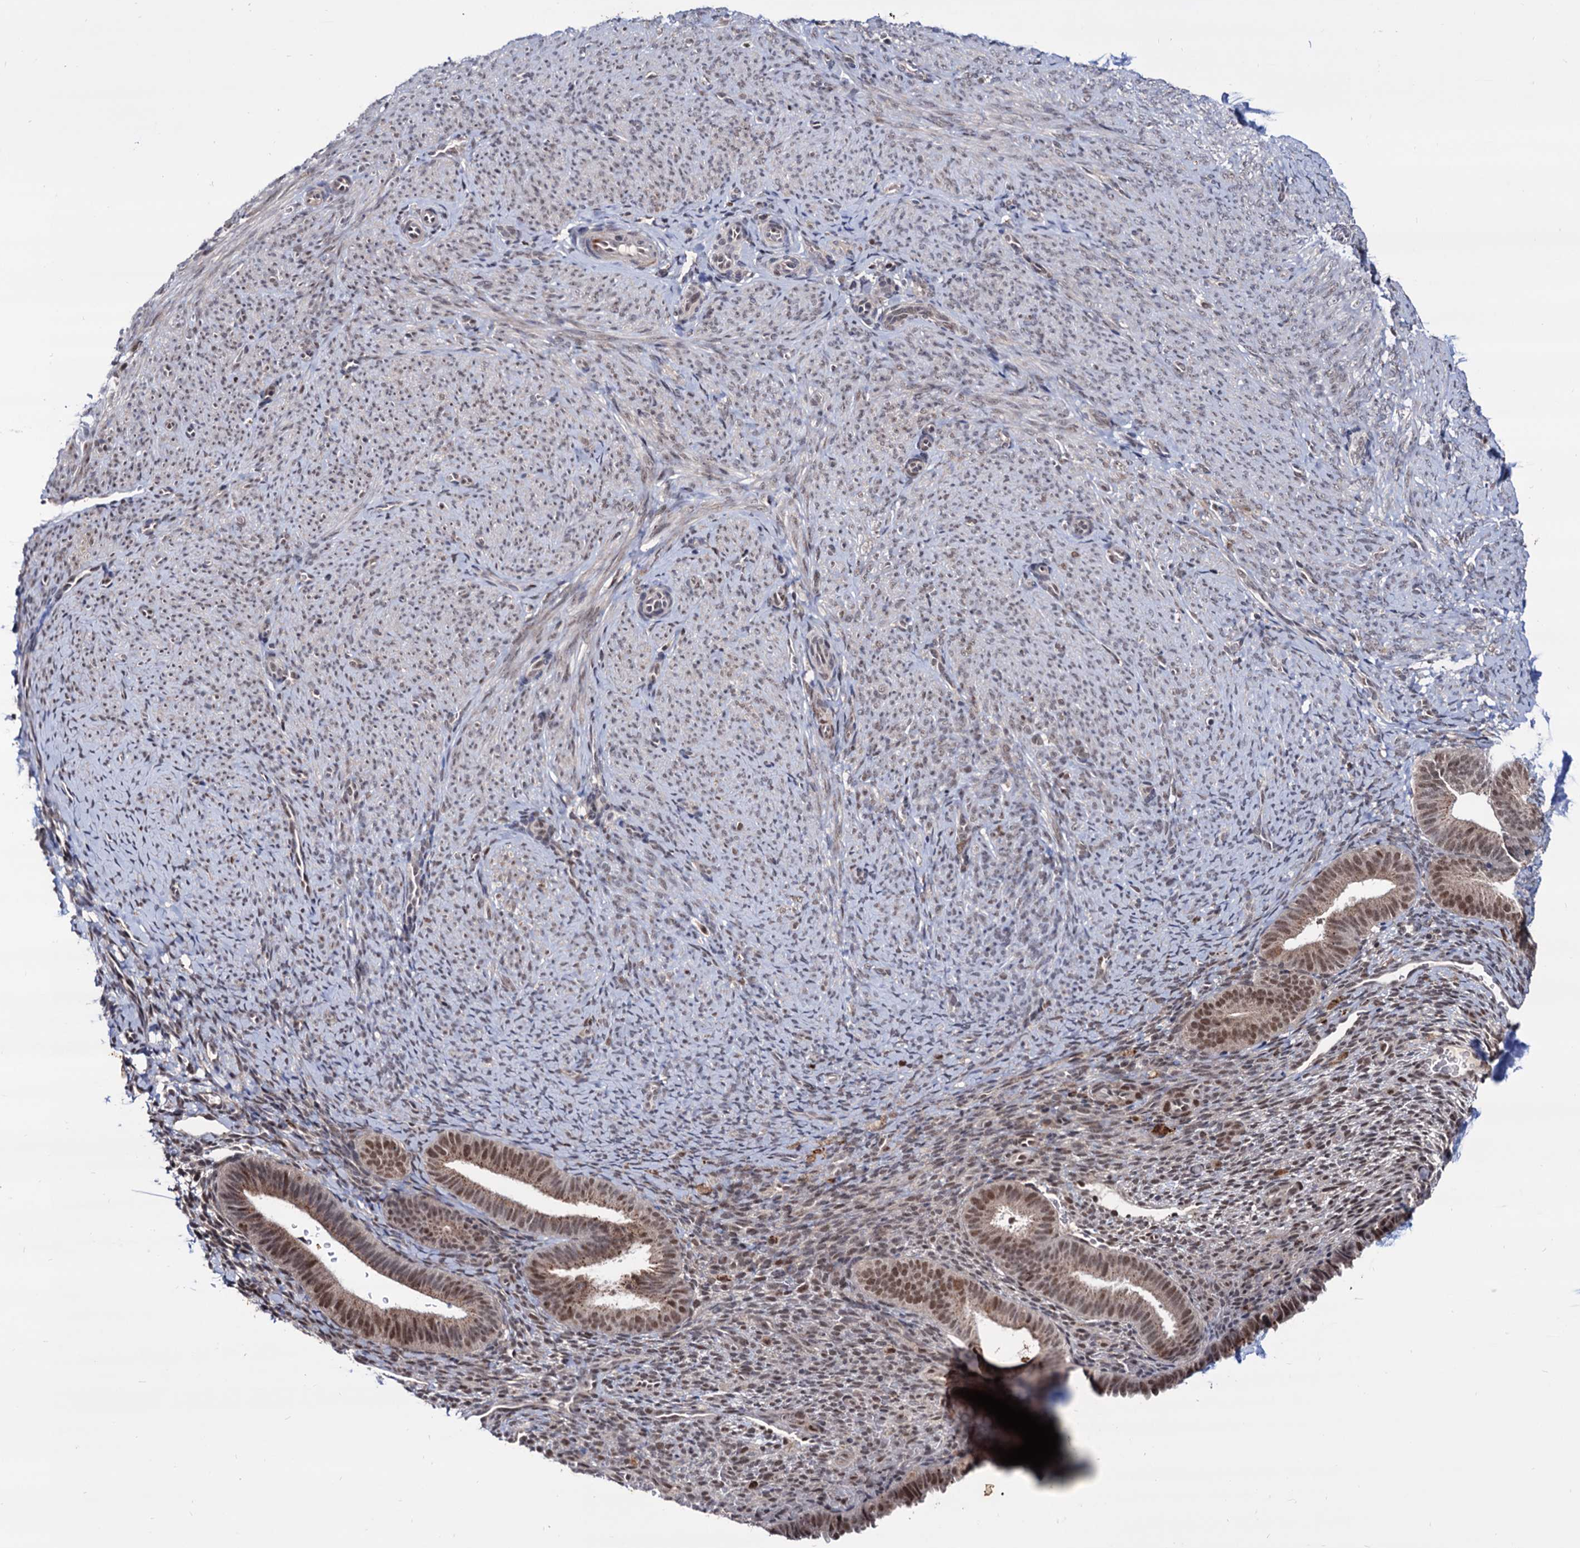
{"staining": {"intensity": "weak", "quantity": "<25%", "location": "nuclear"}, "tissue": "endometrium", "cell_type": "Cells in endometrial stroma", "image_type": "normal", "snomed": [{"axis": "morphology", "description": "Normal tissue, NOS"}, {"axis": "topography", "description": "Endometrium"}], "caption": "Immunohistochemistry of benign human endometrium demonstrates no expression in cells in endometrial stroma. (Stains: DAB immunohistochemistry (IHC) with hematoxylin counter stain, Microscopy: brightfield microscopy at high magnification).", "gene": "RNASEH2B", "patient": {"sex": "female", "age": 65}}